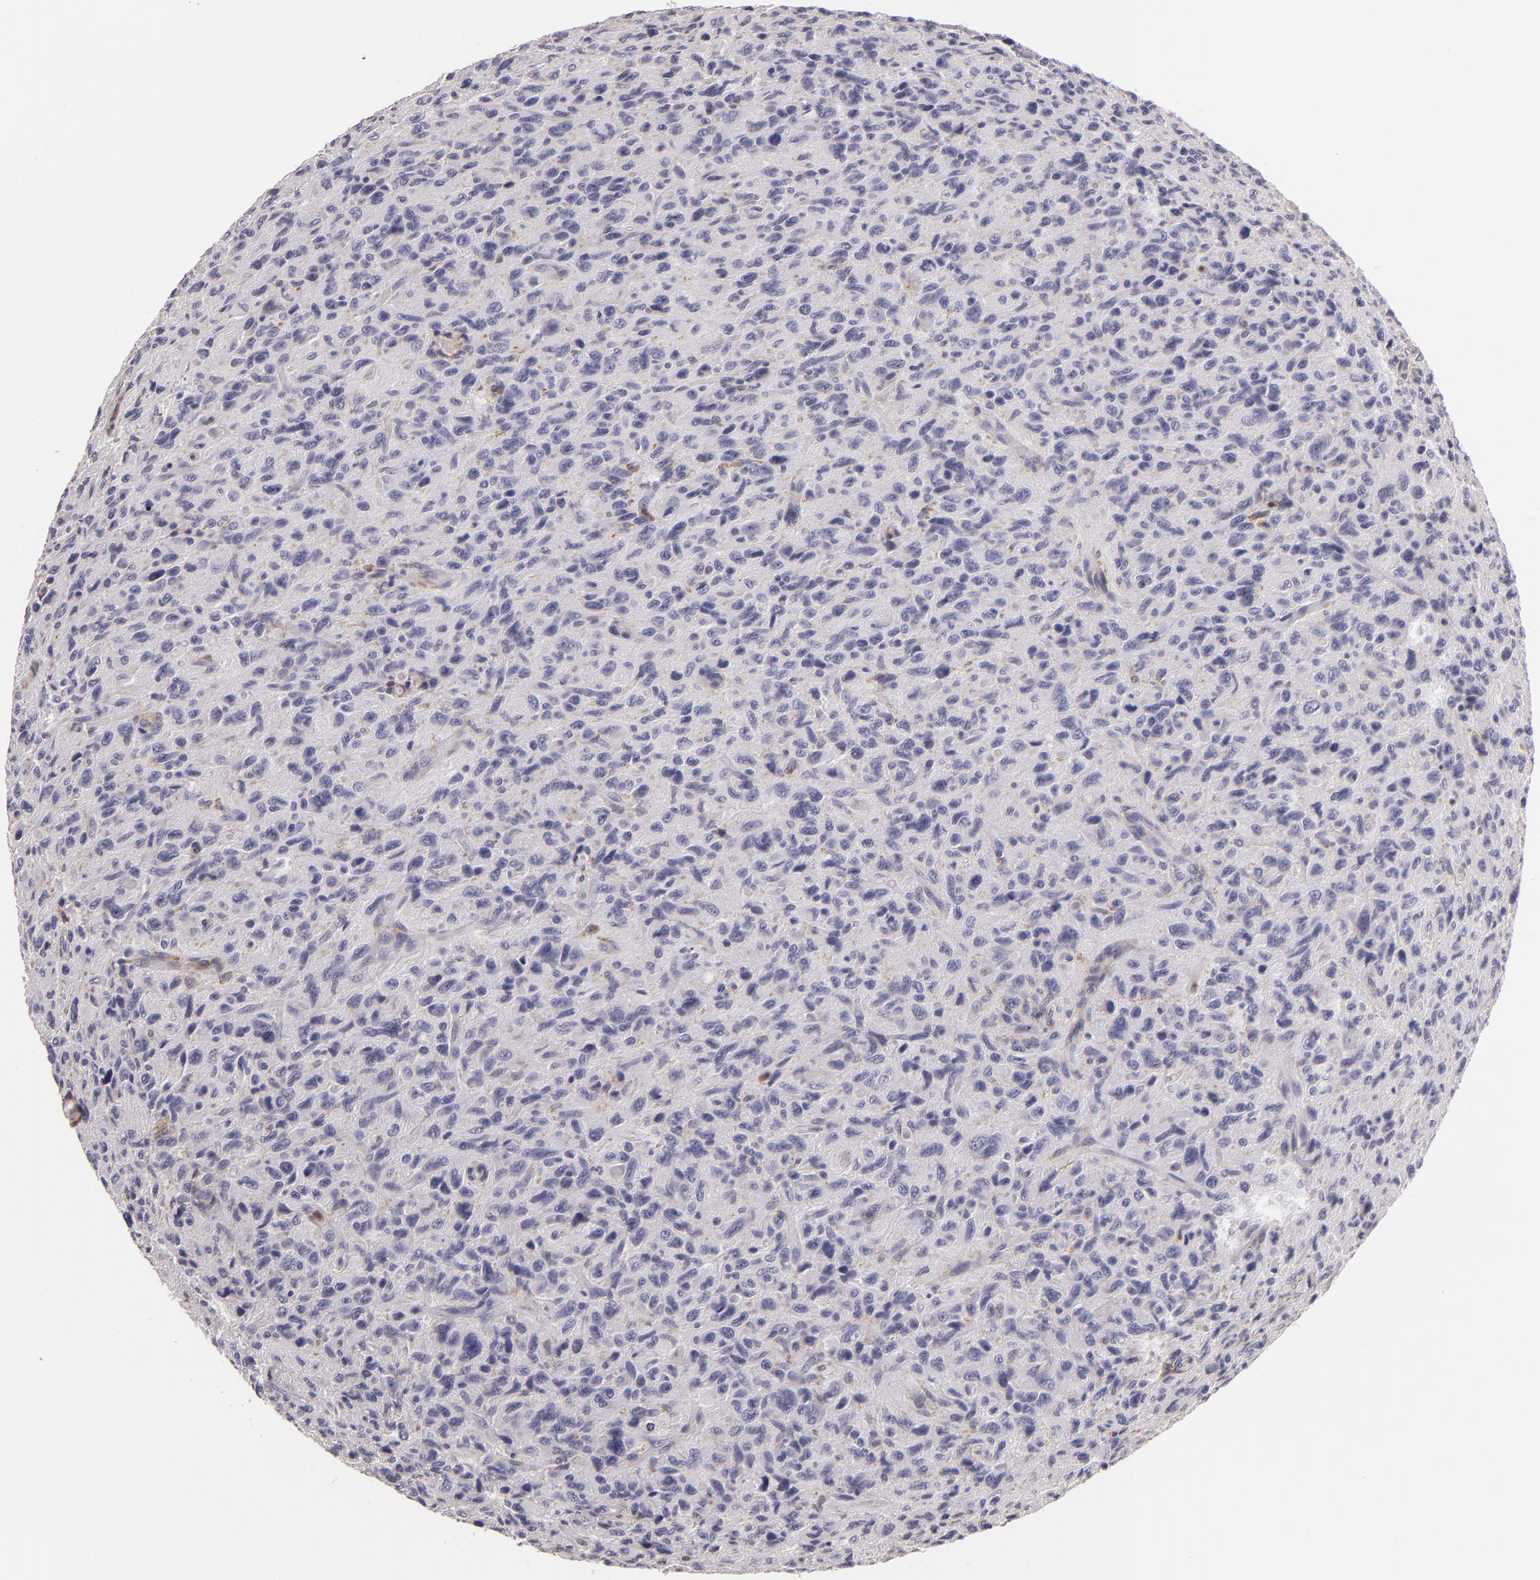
{"staining": {"intensity": "negative", "quantity": "none", "location": "none"}, "tissue": "glioma", "cell_type": "Tumor cells", "image_type": "cancer", "snomed": [{"axis": "morphology", "description": "Glioma, malignant, High grade"}, {"axis": "topography", "description": "Brain"}], "caption": "Micrograph shows no significant protein expression in tumor cells of malignant high-grade glioma.", "gene": "TLR8", "patient": {"sex": "female", "age": 60}}